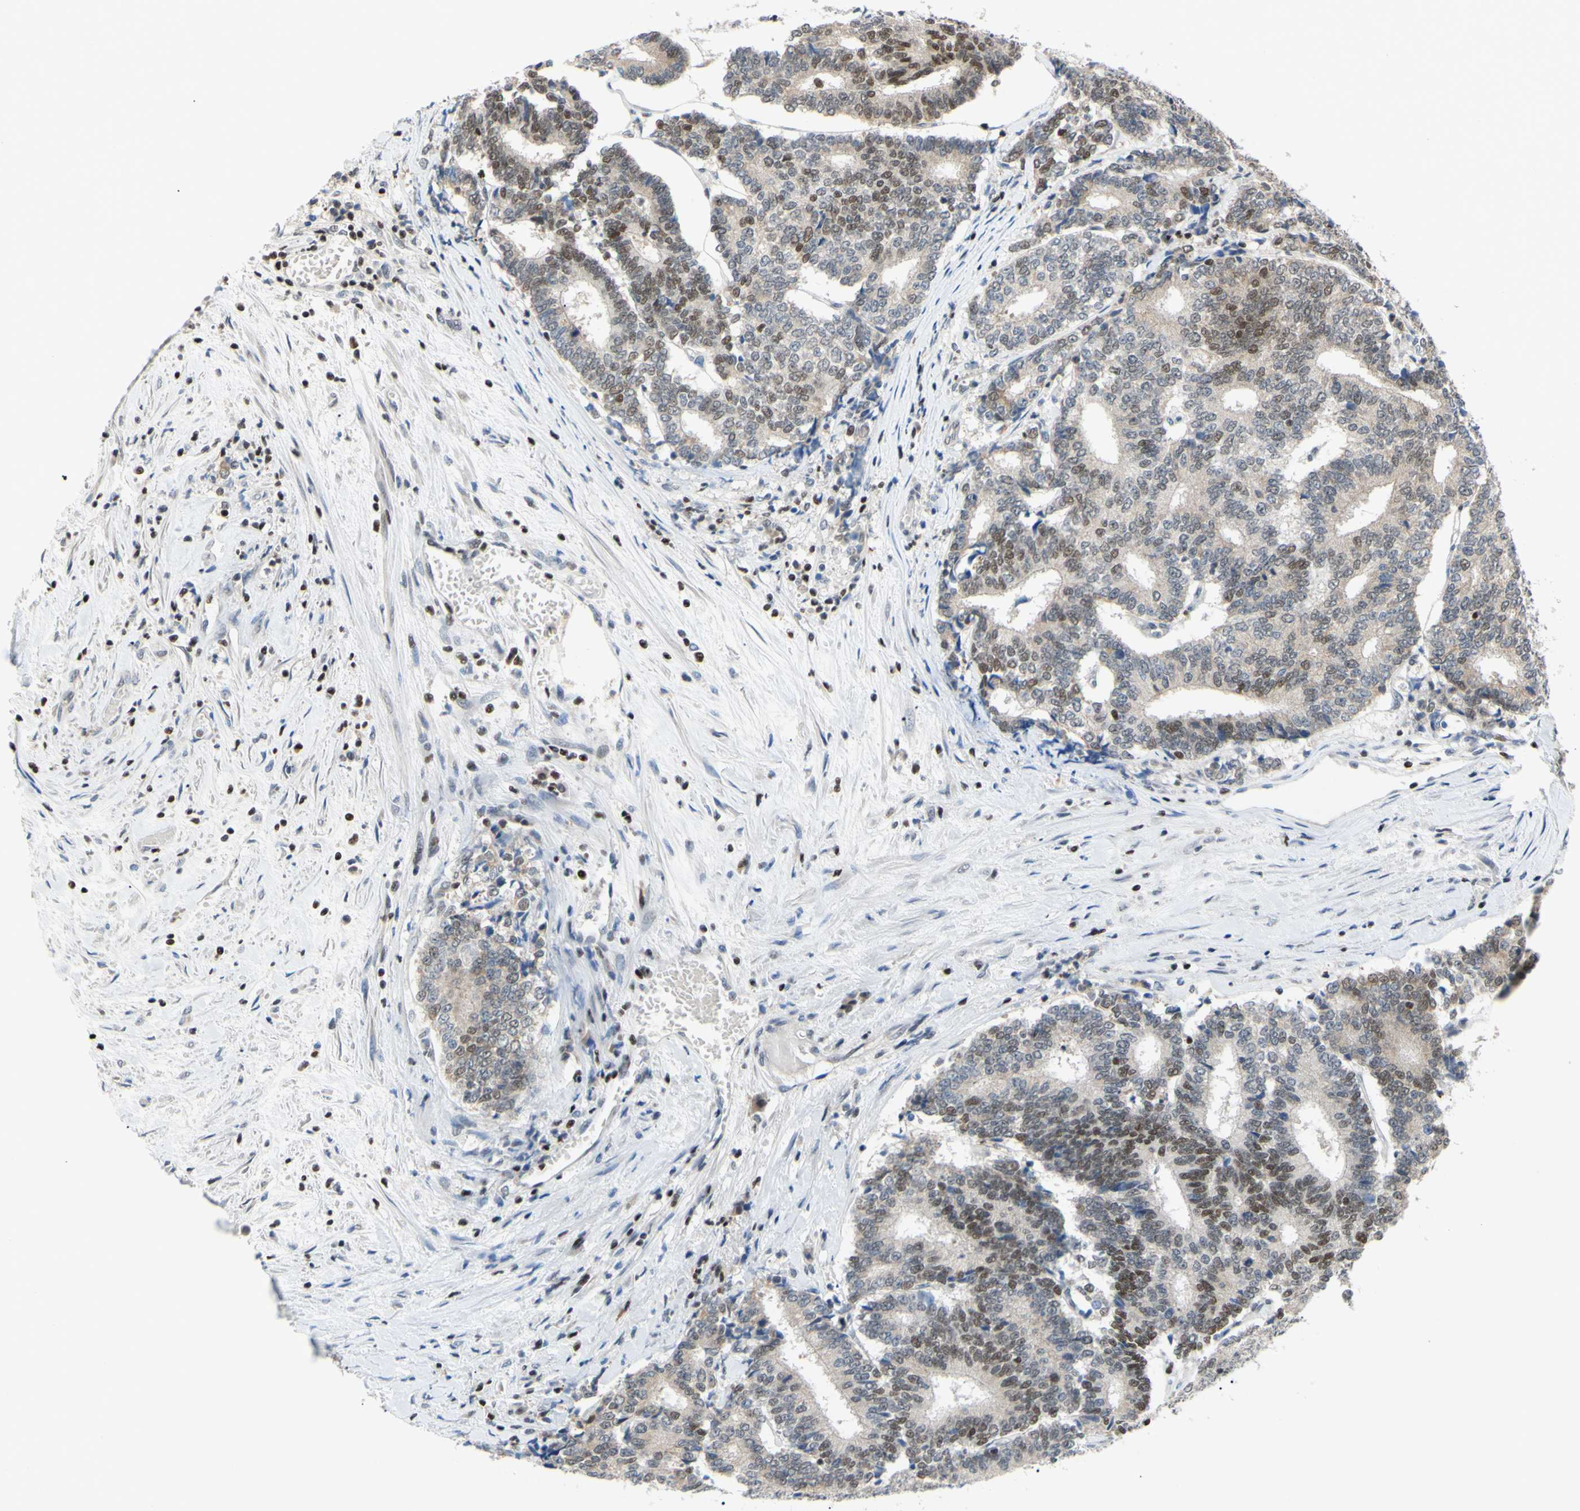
{"staining": {"intensity": "weak", "quantity": ">75%", "location": "cytoplasmic/membranous,nuclear"}, "tissue": "prostate cancer", "cell_type": "Tumor cells", "image_type": "cancer", "snomed": [{"axis": "morphology", "description": "Normal tissue, NOS"}, {"axis": "morphology", "description": "Adenocarcinoma, High grade"}, {"axis": "topography", "description": "Prostate"}, {"axis": "topography", "description": "Seminal veicle"}], "caption": "This is an image of immunohistochemistry staining of prostate cancer (adenocarcinoma (high-grade)), which shows weak staining in the cytoplasmic/membranous and nuclear of tumor cells.", "gene": "SP4", "patient": {"sex": "male", "age": 55}}